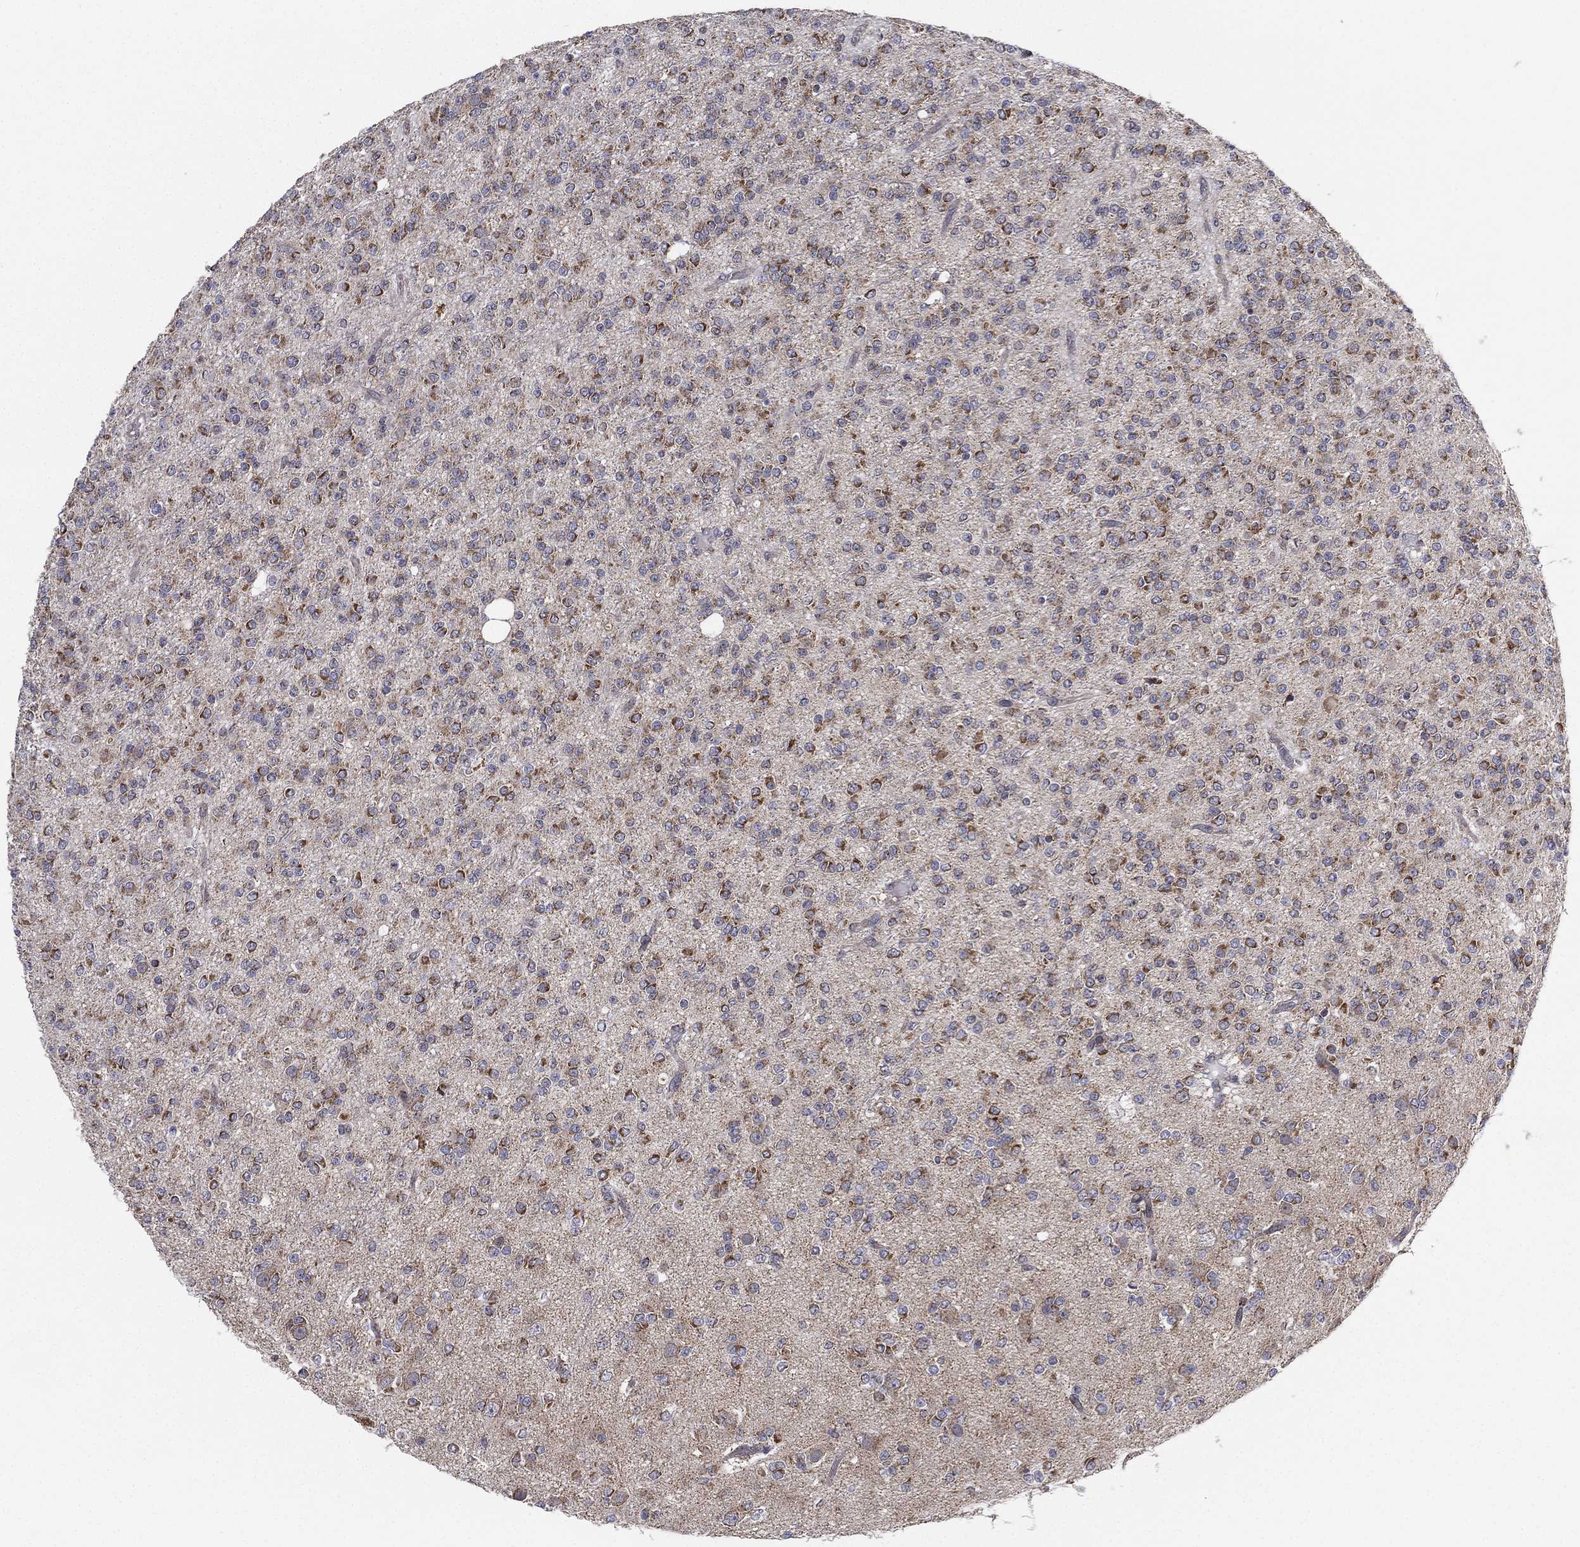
{"staining": {"intensity": "strong", "quantity": "25%-75%", "location": "cytoplasmic/membranous"}, "tissue": "glioma", "cell_type": "Tumor cells", "image_type": "cancer", "snomed": [{"axis": "morphology", "description": "Glioma, malignant, Low grade"}, {"axis": "topography", "description": "Brain"}], "caption": "Protein staining exhibits strong cytoplasmic/membranous positivity in approximately 25%-75% of tumor cells in malignant glioma (low-grade). Immunohistochemistry stains the protein of interest in brown and the nuclei are stained blue.", "gene": "PSMG4", "patient": {"sex": "male", "age": 27}}